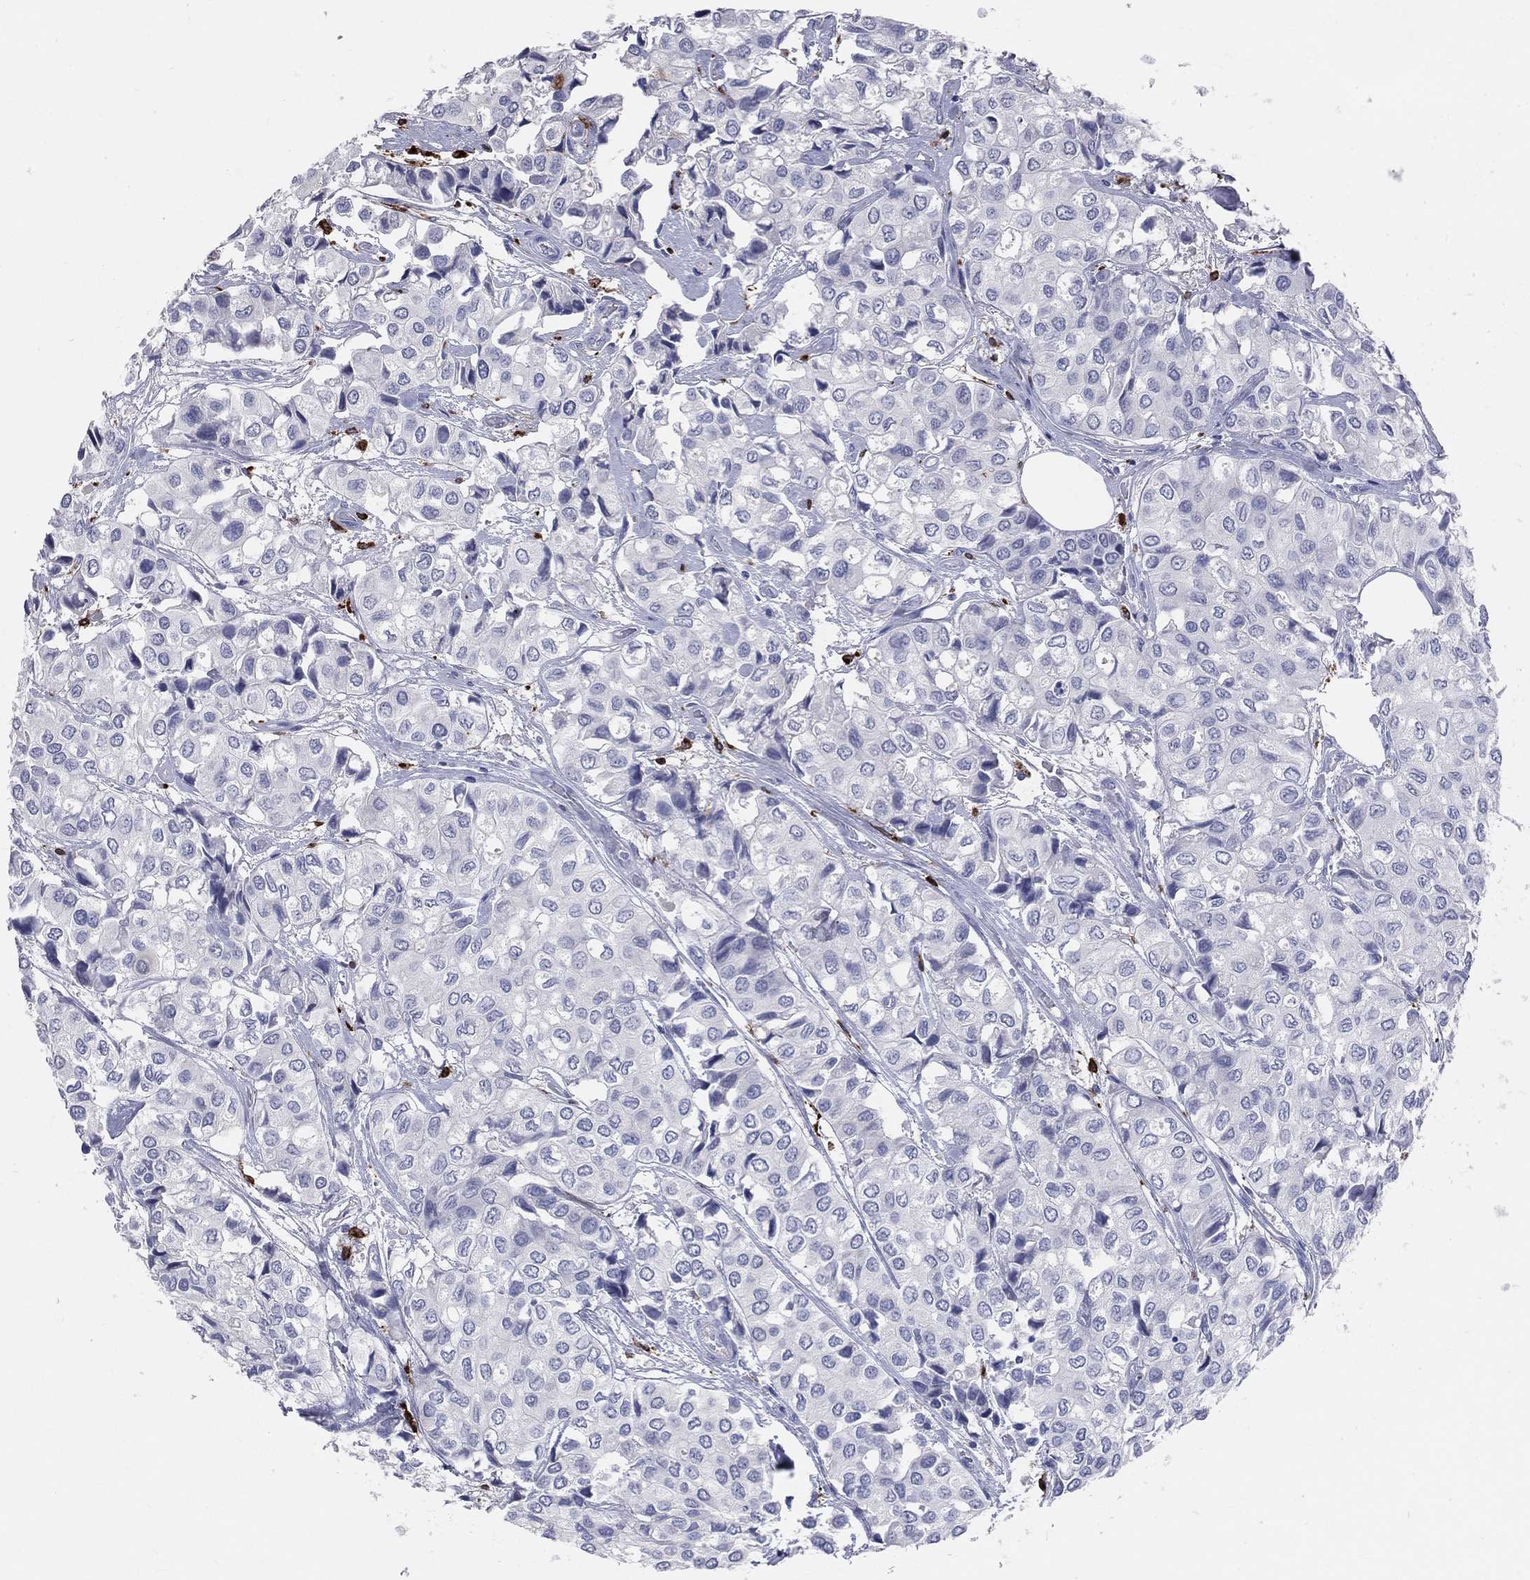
{"staining": {"intensity": "negative", "quantity": "none", "location": "none"}, "tissue": "urothelial cancer", "cell_type": "Tumor cells", "image_type": "cancer", "snomed": [{"axis": "morphology", "description": "Urothelial carcinoma, High grade"}, {"axis": "topography", "description": "Urinary bladder"}], "caption": "Urothelial carcinoma (high-grade) was stained to show a protein in brown. There is no significant expression in tumor cells.", "gene": "CD74", "patient": {"sex": "male", "age": 73}}